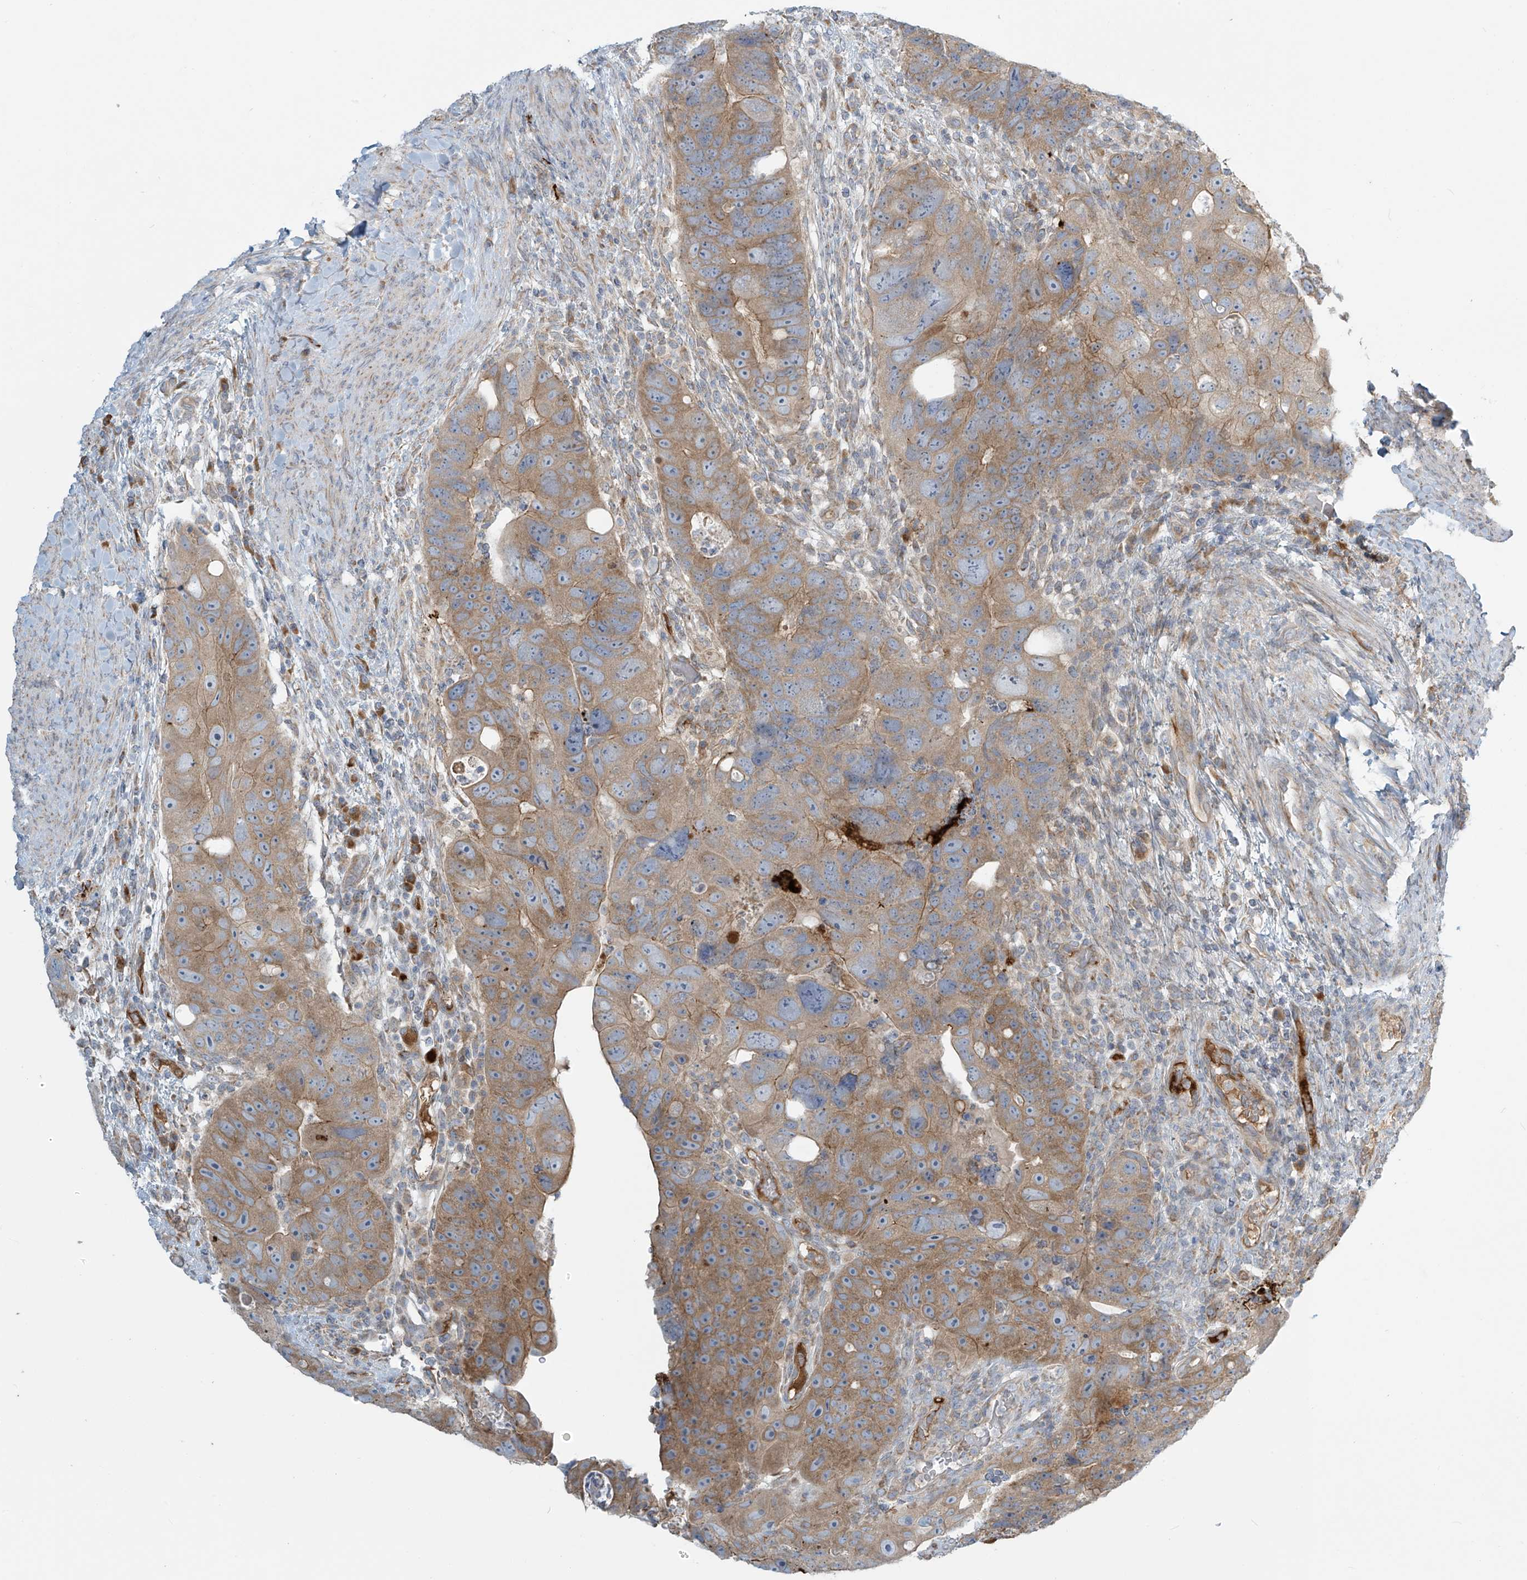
{"staining": {"intensity": "moderate", "quantity": ">75%", "location": "cytoplasmic/membranous"}, "tissue": "colorectal cancer", "cell_type": "Tumor cells", "image_type": "cancer", "snomed": [{"axis": "morphology", "description": "Adenocarcinoma, NOS"}, {"axis": "topography", "description": "Rectum"}], "caption": "Colorectal cancer stained with a brown dye shows moderate cytoplasmic/membranous positive positivity in about >75% of tumor cells.", "gene": "LZTS3", "patient": {"sex": "male", "age": 59}}